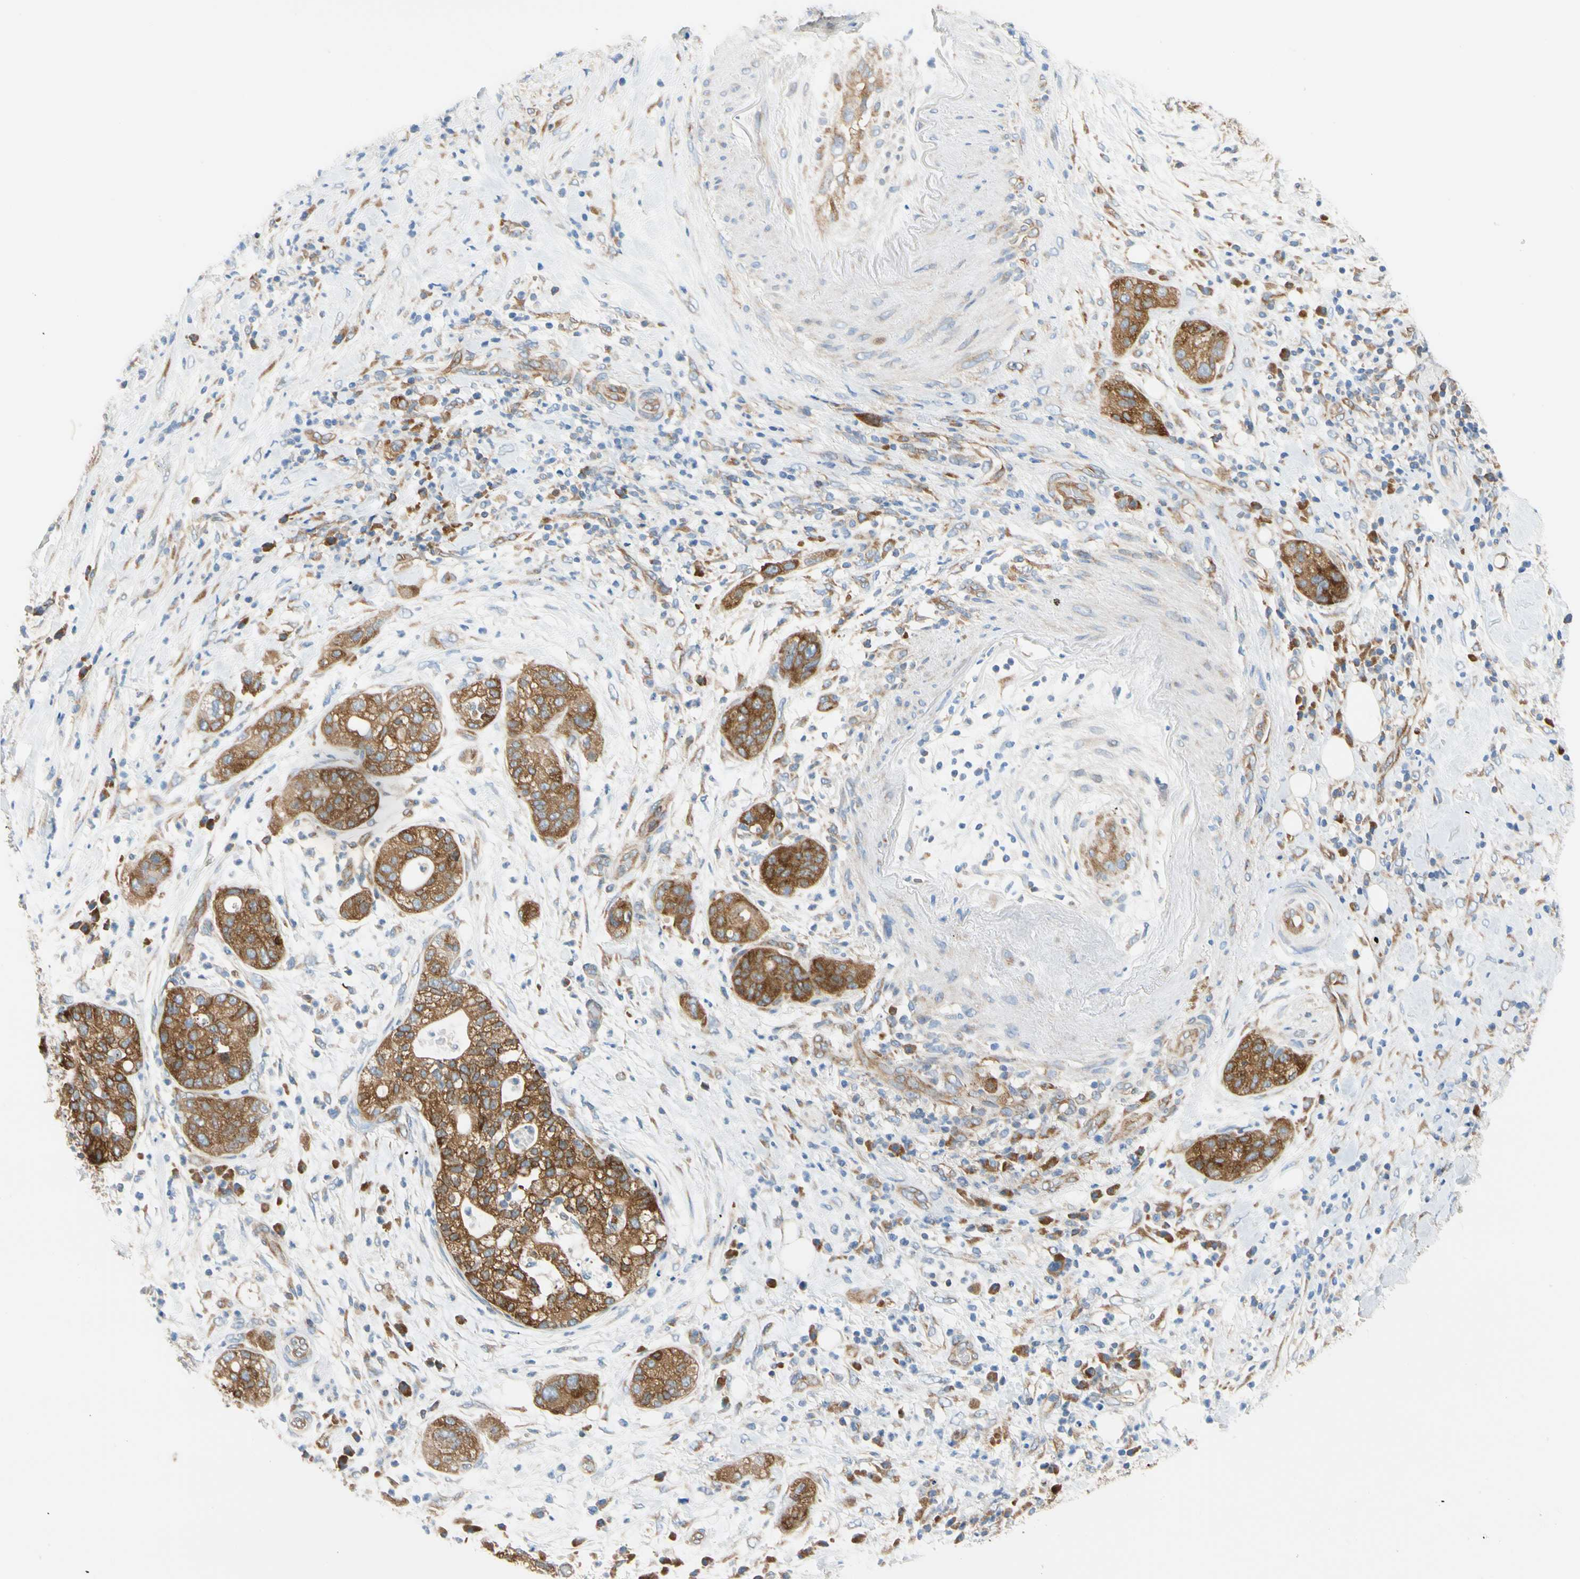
{"staining": {"intensity": "strong", "quantity": ">75%", "location": "cytoplasmic/membranous"}, "tissue": "pancreatic cancer", "cell_type": "Tumor cells", "image_type": "cancer", "snomed": [{"axis": "morphology", "description": "Adenocarcinoma, NOS"}, {"axis": "topography", "description": "Pancreas"}], "caption": "Pancreatic cancer (adenocarcinoma) stained with immunohistochemistry demonstrates strong cytoplasmic/membranous positivity in about >75% of tumor cells.", "gene": "GPHN", "patient": {"sex": "female", "age": 78}}